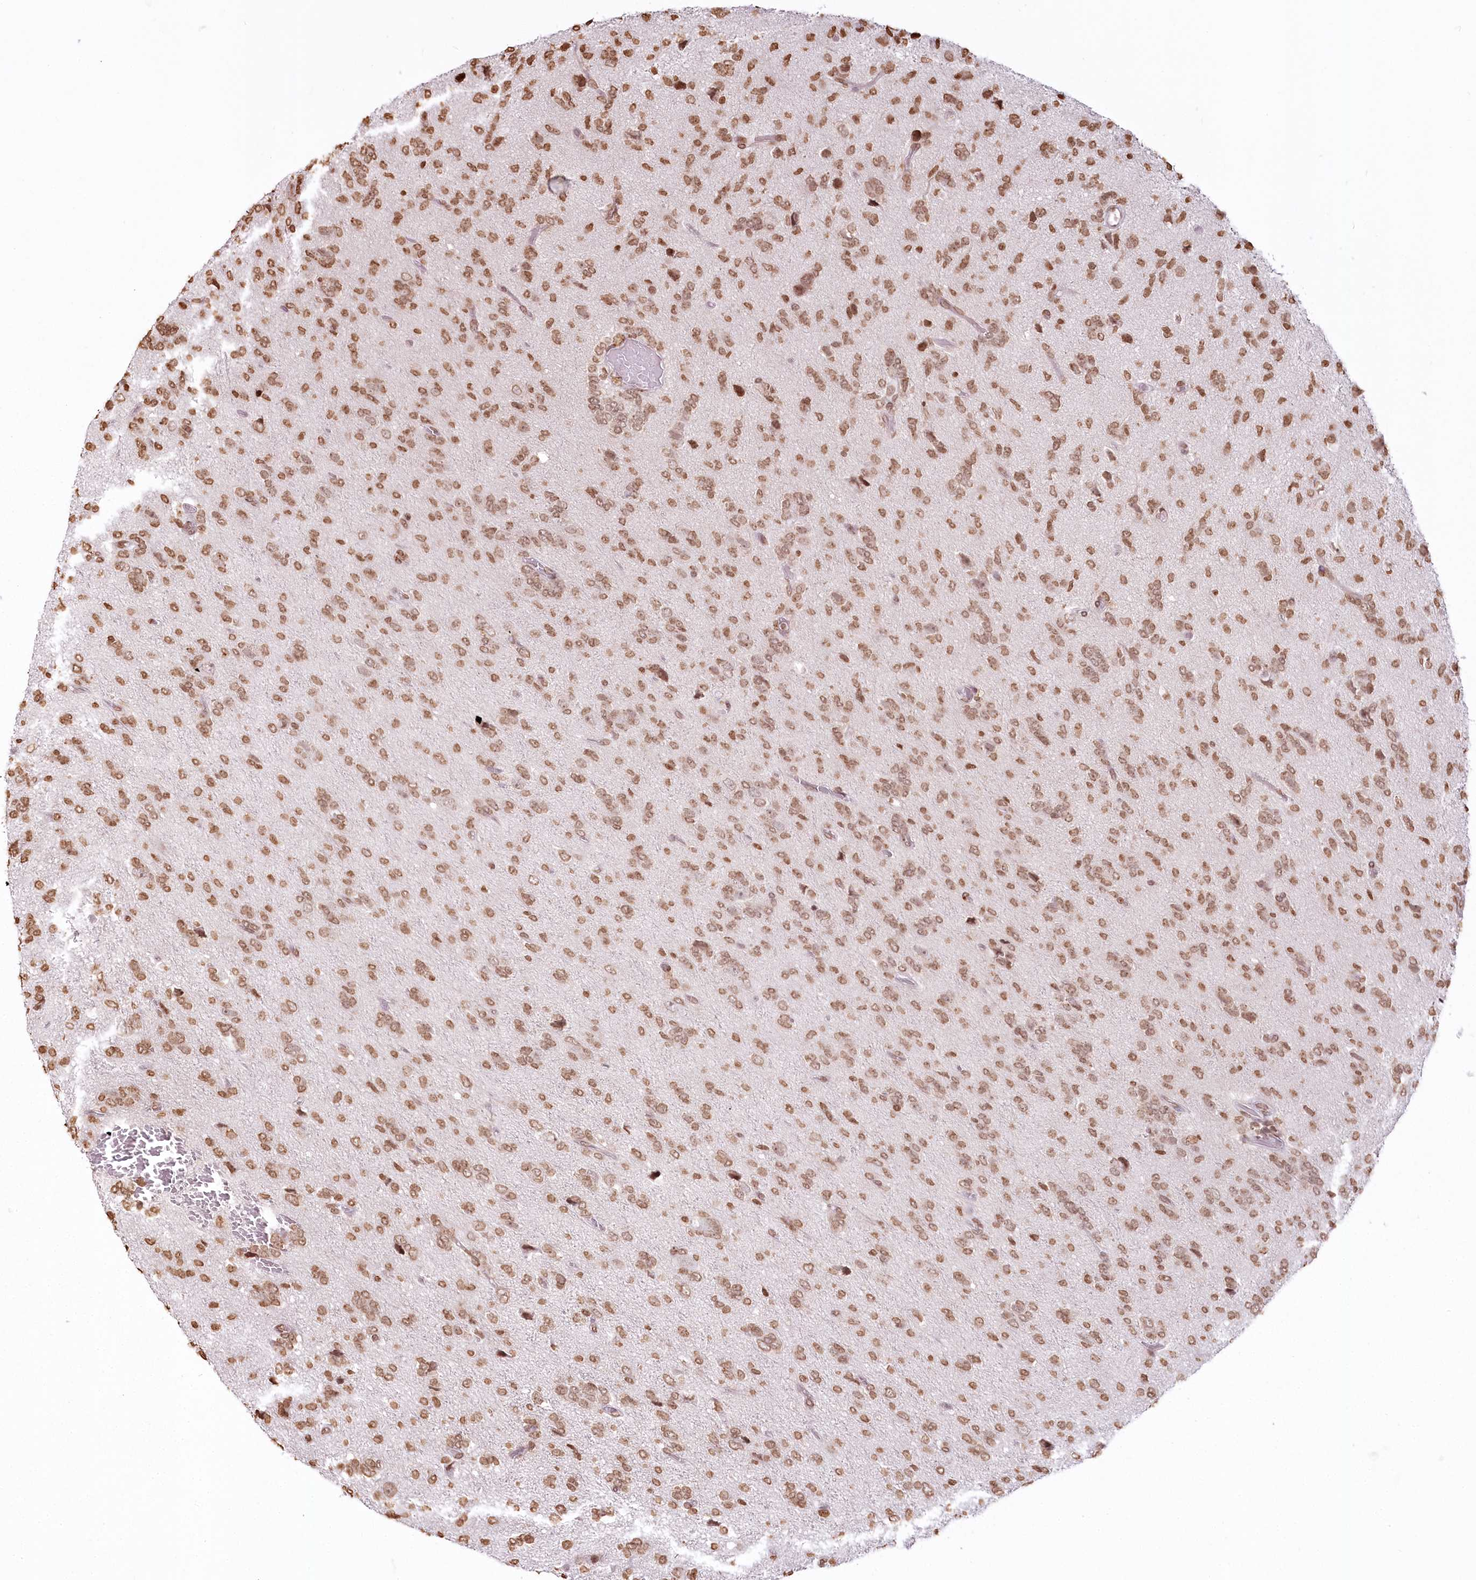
{"staining": {"intensity": "moderate", "quantity": ">75%", "location": "nuclear"}, "tissue": "glioma", "cell_type": "Tumor cells", "image_type": "cancer", "snomed": [{"axis": "morphology", "description": "Glioma, malignant, High grade"}, {"axis": "topography", "description": "Brain"}], "caption": "This histopathology image exhibits immunohistochemistry staining of human glioma, with medium moderate nuclear positivity in approximately >75% of tumor cells.", "gene": "FAM13A", "patient": {"sex": "female", "age": 59}}